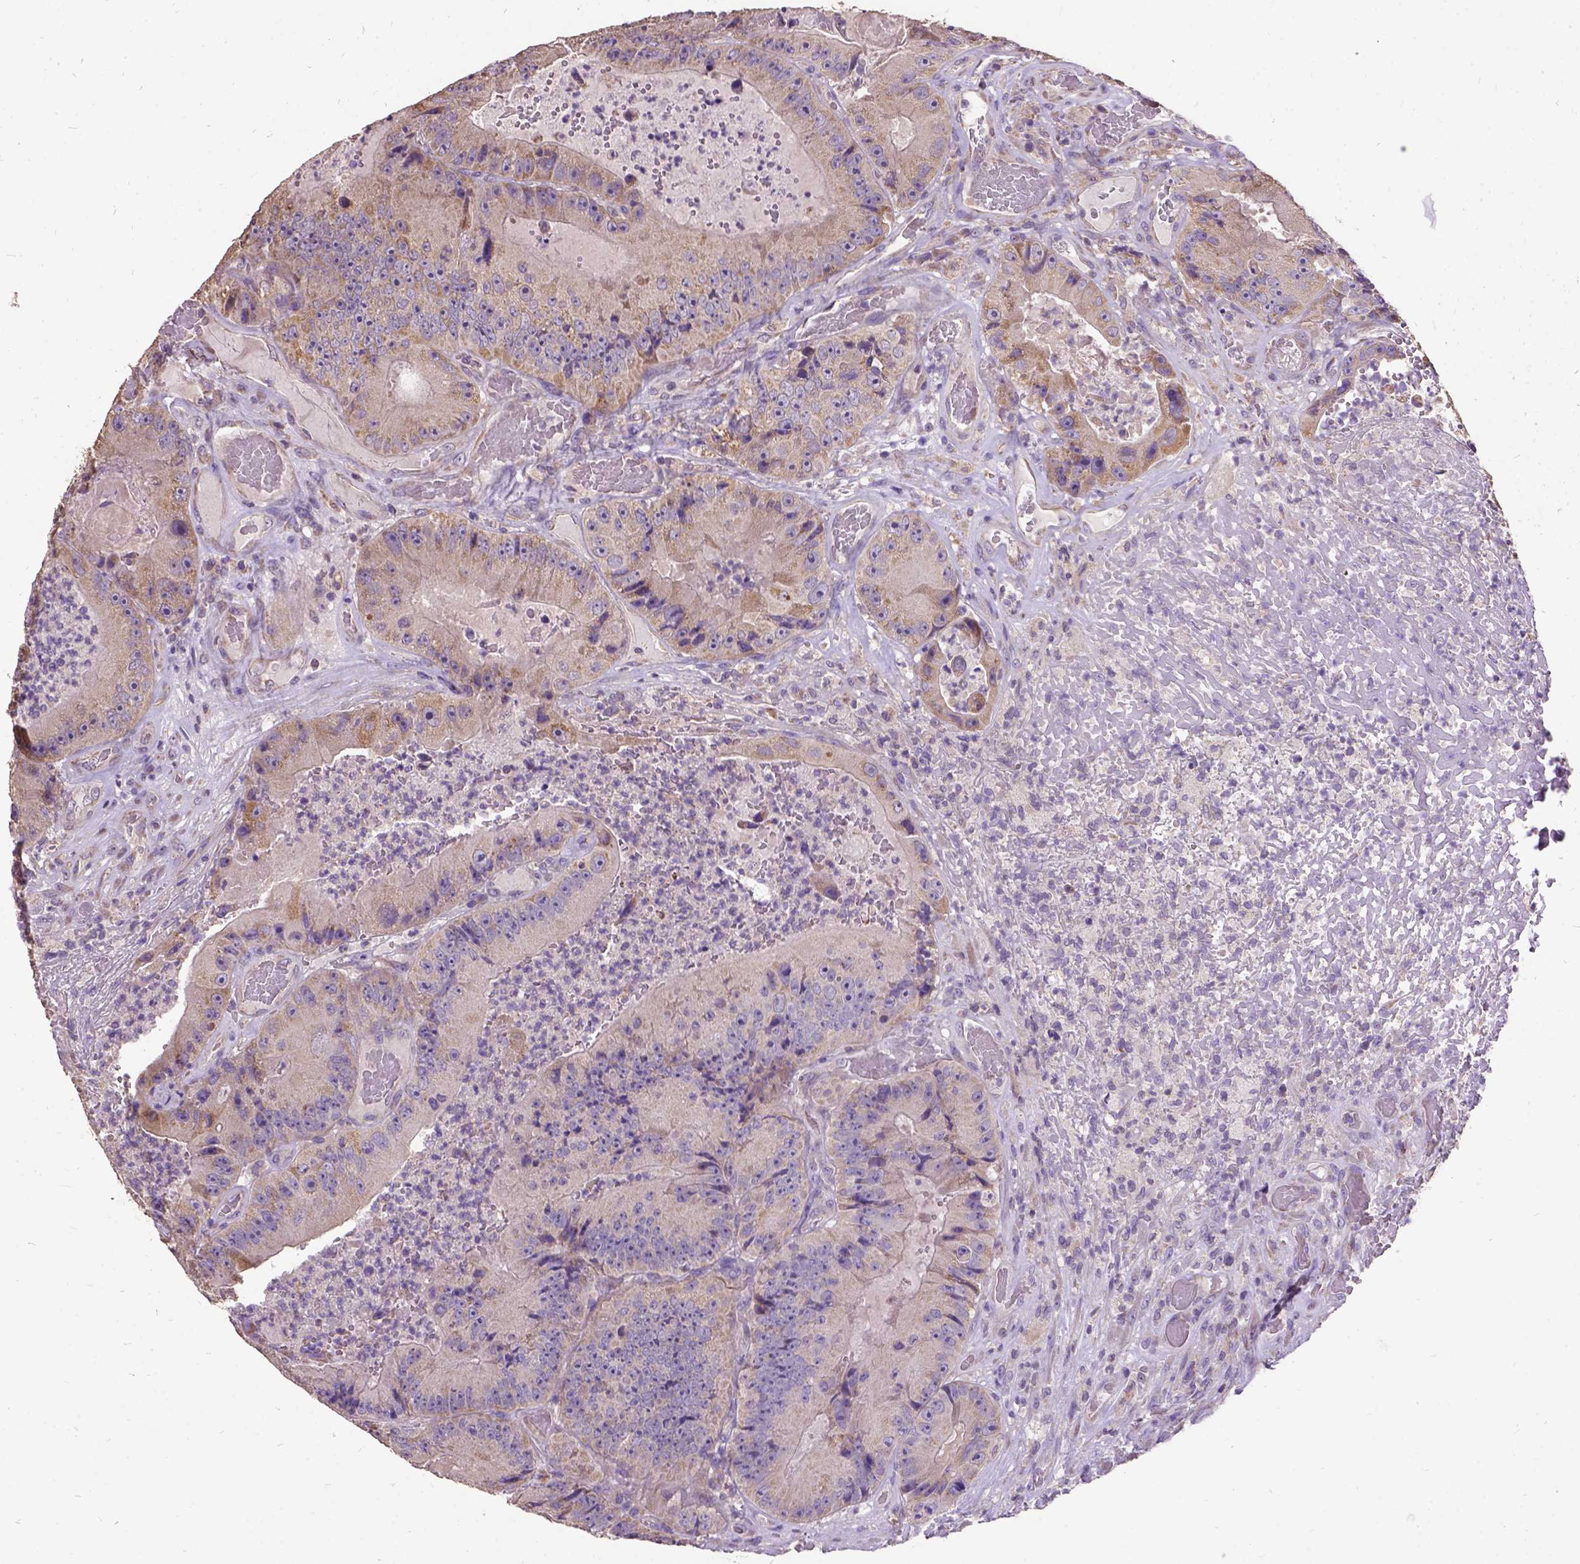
{"staining": {"intensity": "moderate", "quantity": ">75%", "location": "cytoplasmic/membranous"}, "tissue": "colorectal cancer", "cell_type": "Tumor cells", "image_type": "cancer", "snomed": [{"axis": "morphology", "description": "Adenocarcinoma, NOS"}, {"axis": "topography", "description": "Colon"}], "caption": "Moderate cytoplasmic/membranous expression for a protein is identified in about >75% of tumor cells of adenocarcinoma (colorectal) using immunohistochemistry.", "gene": "DQX1", "patient": {"sex": "female", "age": 86}}